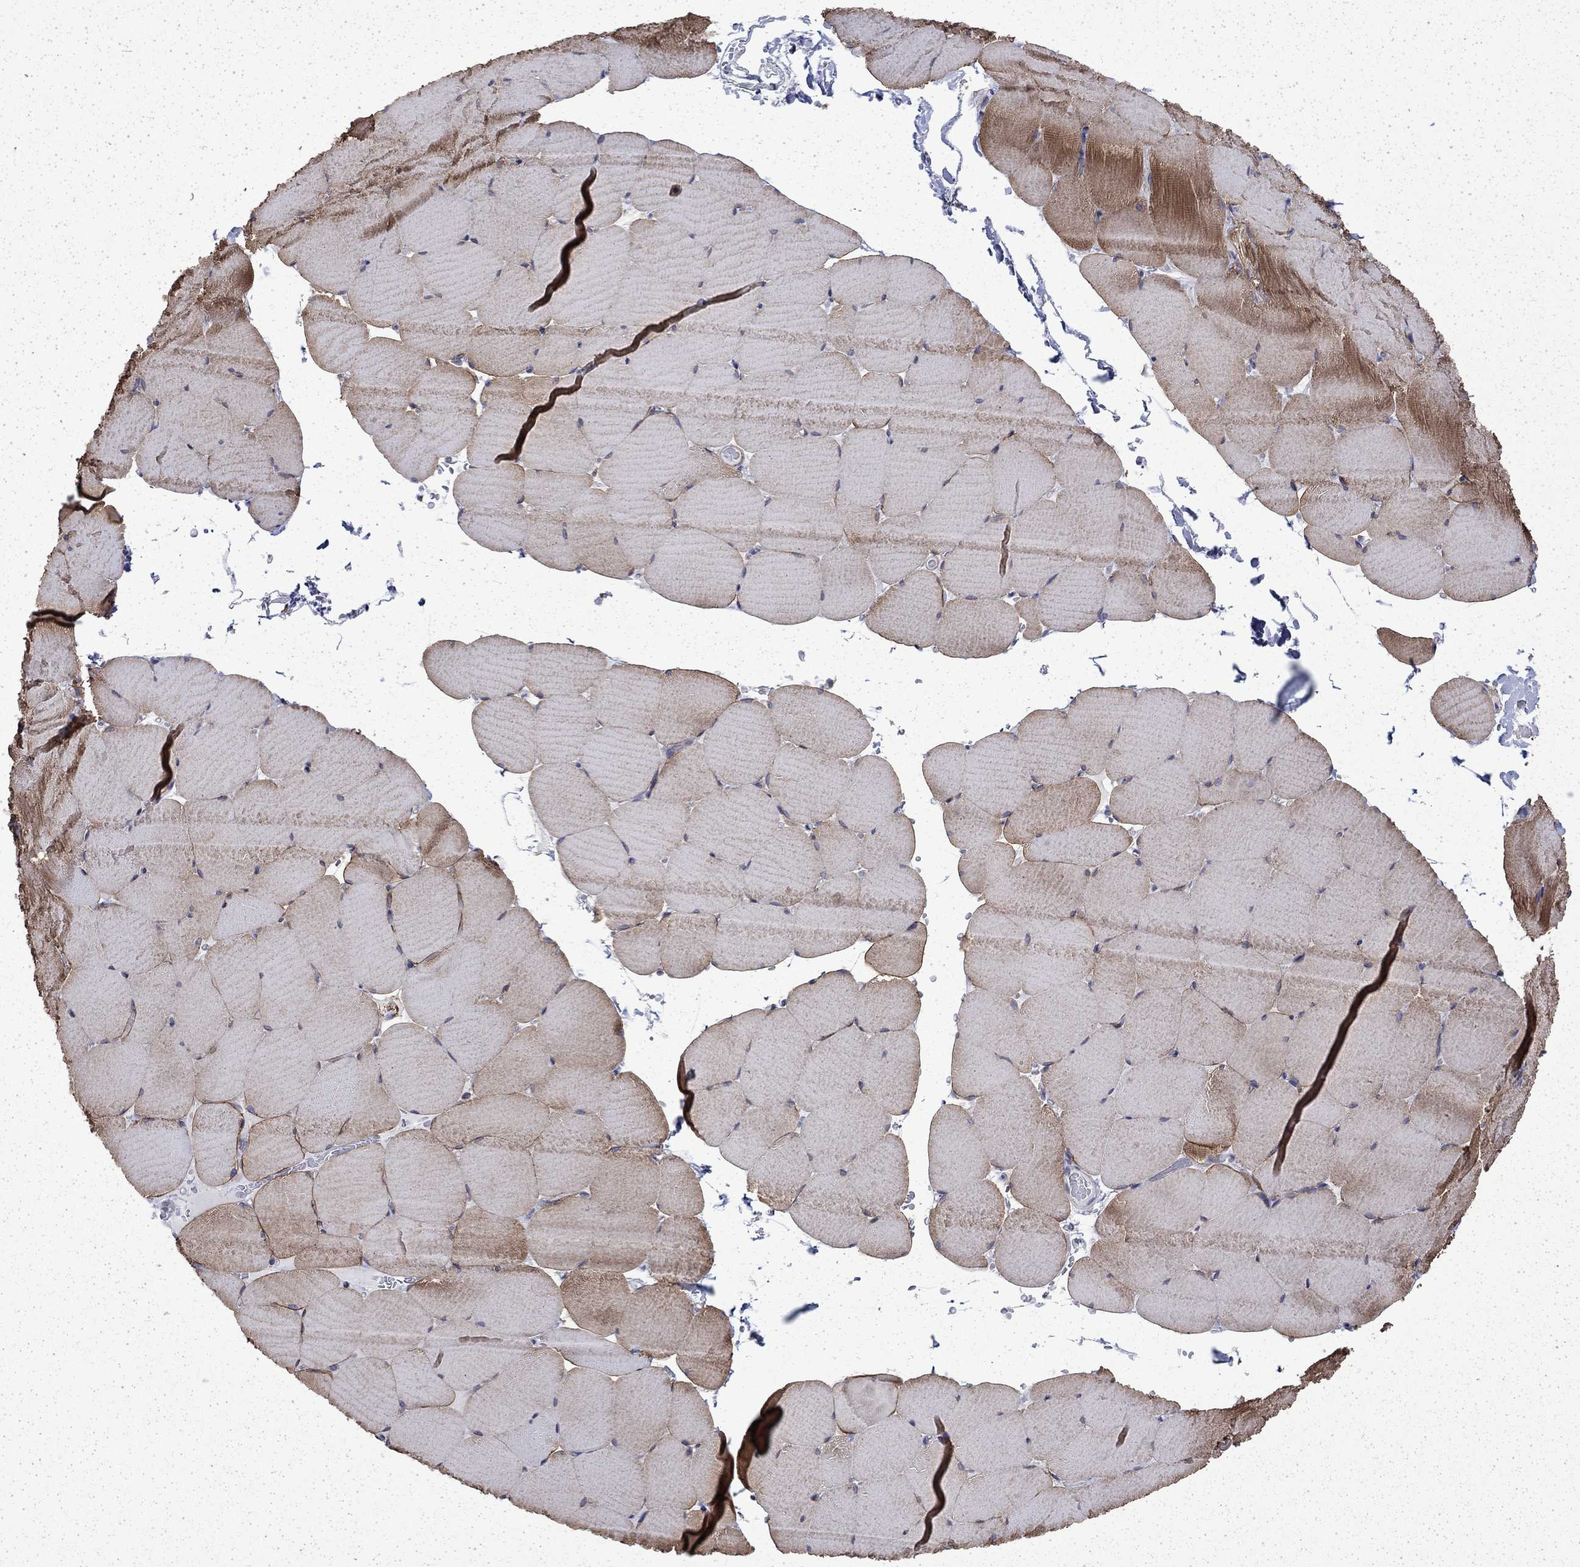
{"staining": {"intensity": "strong", "quantity": "25%-75%", "location": "cytoplasmic/membranous"}, "tissue": "skeletal muscle", "cell_type": "Myocytes", "image_type": "normal", "snomed": [{"axis": "morphology", "description": "Normal tissue, NOS"}, {"axis": "topography", "description": "Skeletal muscle"}], "caption": "Immunohistochemistry image of unremarkable skeletal muscle stained for a protein (brown), which displays high levels of strong cytoplasmic/membranous staining in about 25%-75% of myocytes.", "gene": "DTNA", "patient": {"sex": "female", "age": 37}}